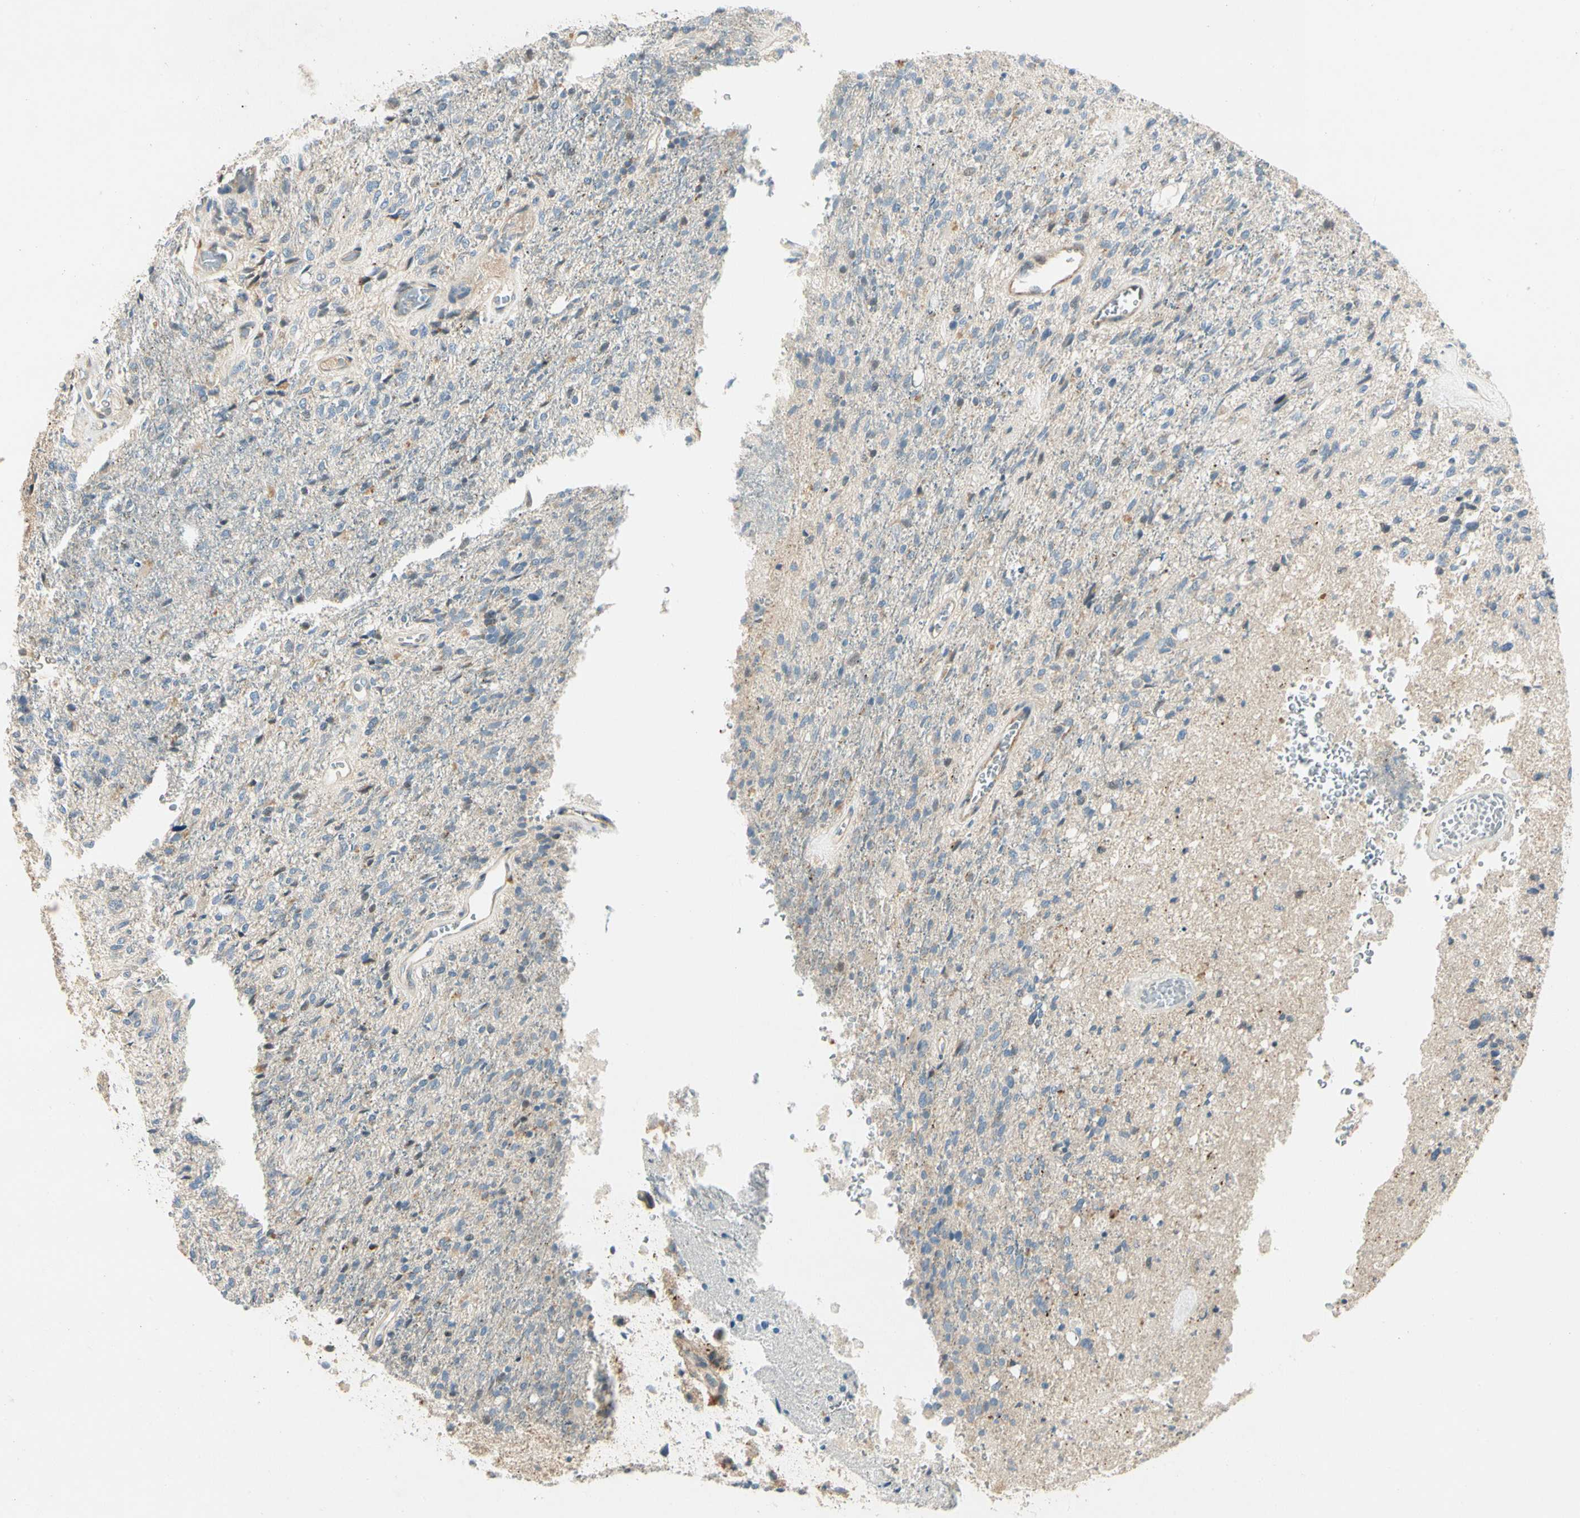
{"staining": {"intensity": "weak", "quantity": "<25%", "location": "cytoplasmic/membranous"}, "tissue": "glioma", "cell_type": "Tumor cells", "image_type": "cancer", "snomed": [{"axis": "morphology", "description": "Normal tissue, NOS"}, {"axis": "morphology", "description": "Glioma, malignant, High grade"}, {"axis": "topography", "description": "Cerebral cortex"}], "caption": "IHC micrograph of human glioma stained for a protein (brown), which displays no expression in tumor cells. The staining is performed using DAB brown chromogen with nuclei counter-stained in using hematoxylin.", "gene": "CDH6", "patient": {"sex": "male", "age": 77}}